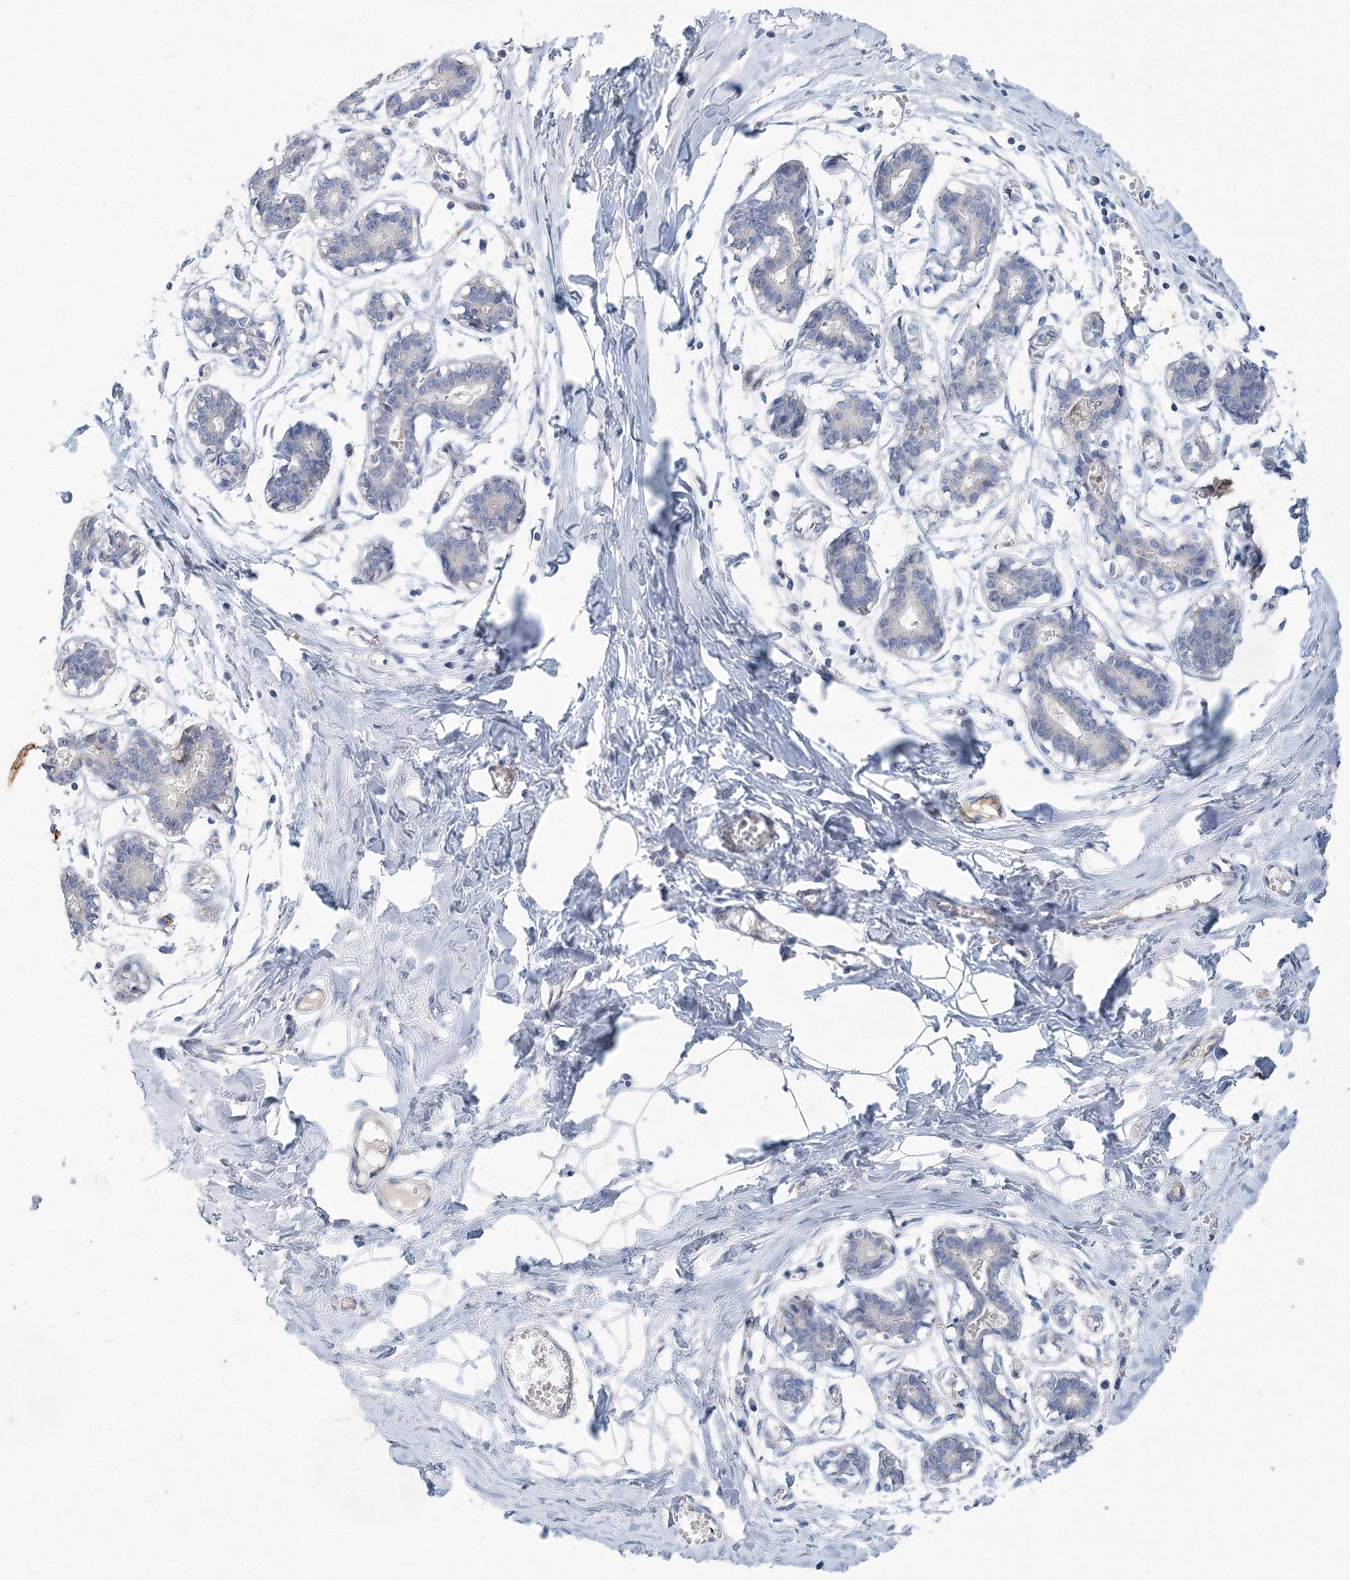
{"staining": {"intensity": "negative", "quantity": "none", "location": "none"}, "tissue": "breast", "cell_type": "Adipocytes", "image_type": "normal", "snomed": [{"axis": "morphology", "description": "Normal tissue, NOS"}, {"axis": "topography", "description": "Breast"}], "caption": "This image is of unremarkable breast stained with IHC to label a protein in brown with the nuclei are counter-stained blue. There is no positivity in adipocytes.", "gene": "TANC1", "patient": {"sex": "female", "age": 27}}